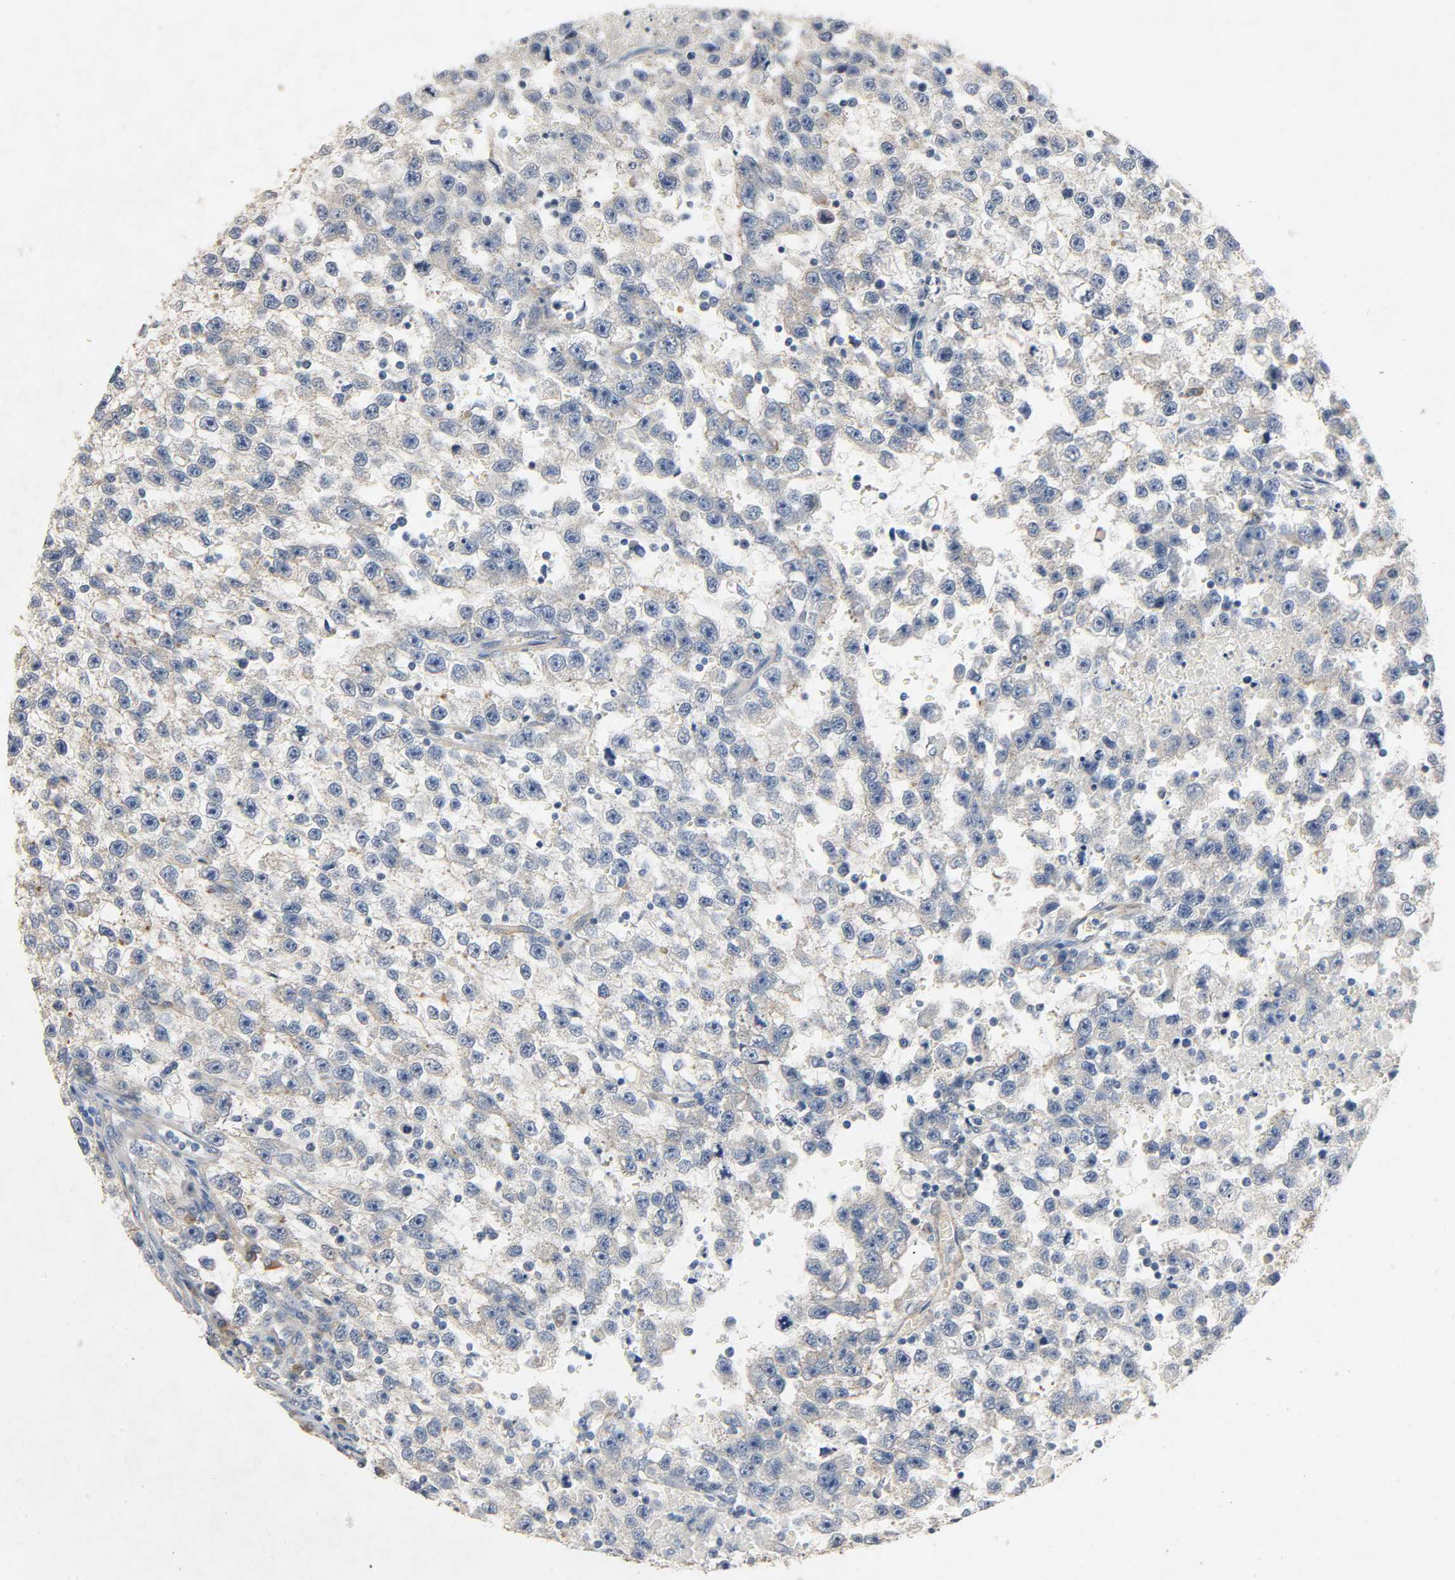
{"staining": {"intensity": "moderate", "quantity": "25%-75%", "location": "cytoplasmic/membranous"}, "tissue": "testis cancer", "cell_type": "Tumor cells", "image_type": "cancer", "snomed": [{"axis": "morphology", "description": "Seminoma, NOS"}, {"axis": "topography", "description": "Testis"}], "caption": "Seminoma (testis) was stained to show a protein in brown. There is medium levels of moderate cytoplasmic/membranous expression in about 25%-75% of tumor cells.", "gene": "ARPC1A", "patient": {"sex": "male", "age": 33}}